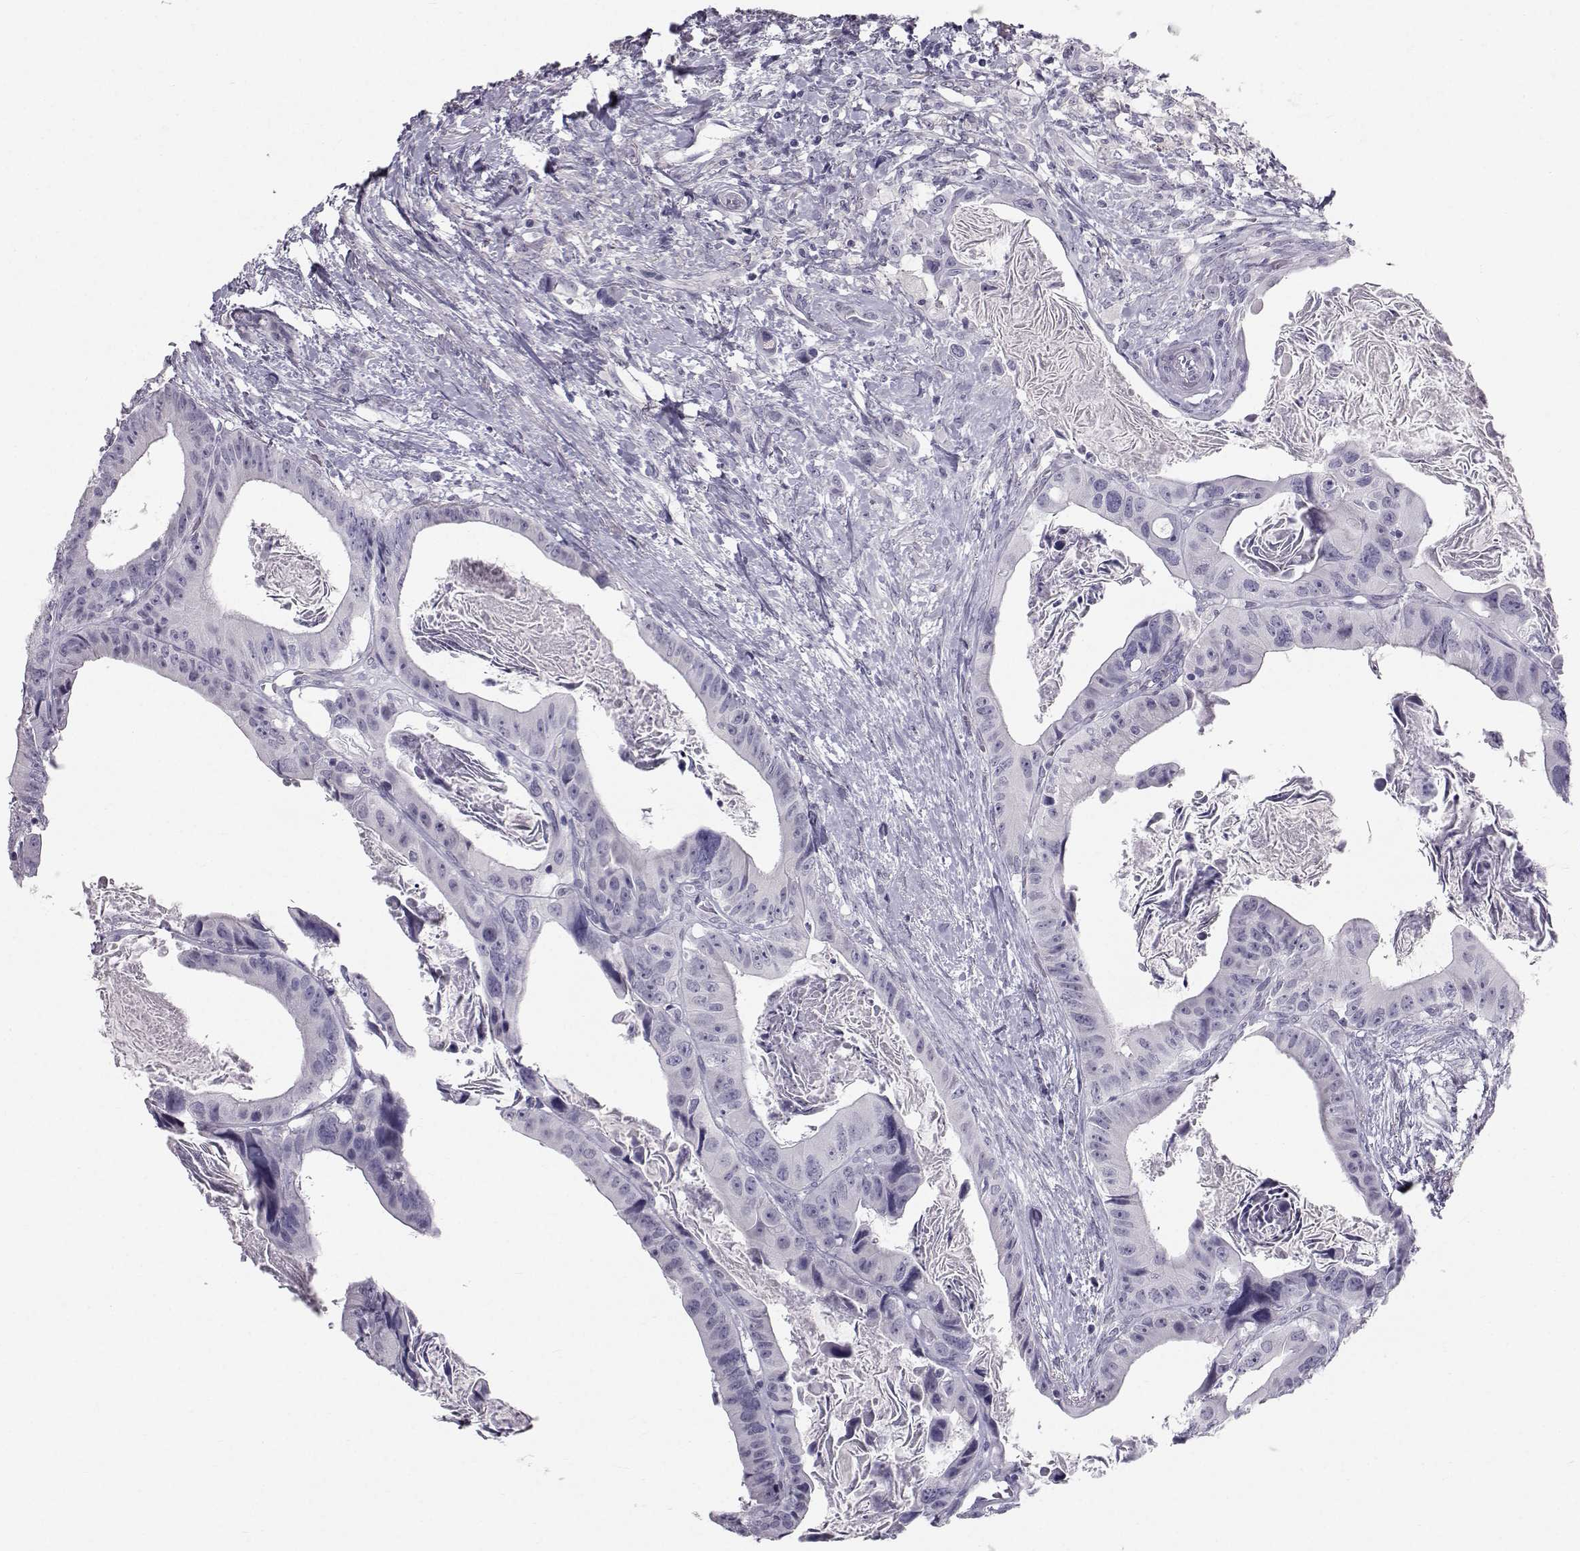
{"staining": {"intensity": "negative", "quantity": "none", "location": "none"}, "tissue": "colorectal cancer", "cell_type": "Tumor cells", "image_type": "cancer", "snomed": [{"axis": "morphology", "description": "Adenocarcinoma, NOS"}, {"axis": "topography", "description": "Rectum"}], "caption": "Tumor cells are negative for protein expression in human colorectal cancer (adenocarcinoma). (DAB immunohistochemistry visualized using brightfield microscopy, high magnification).", "gene": "SPDYE4", "patient": {"sex": "male", "age": 64}}